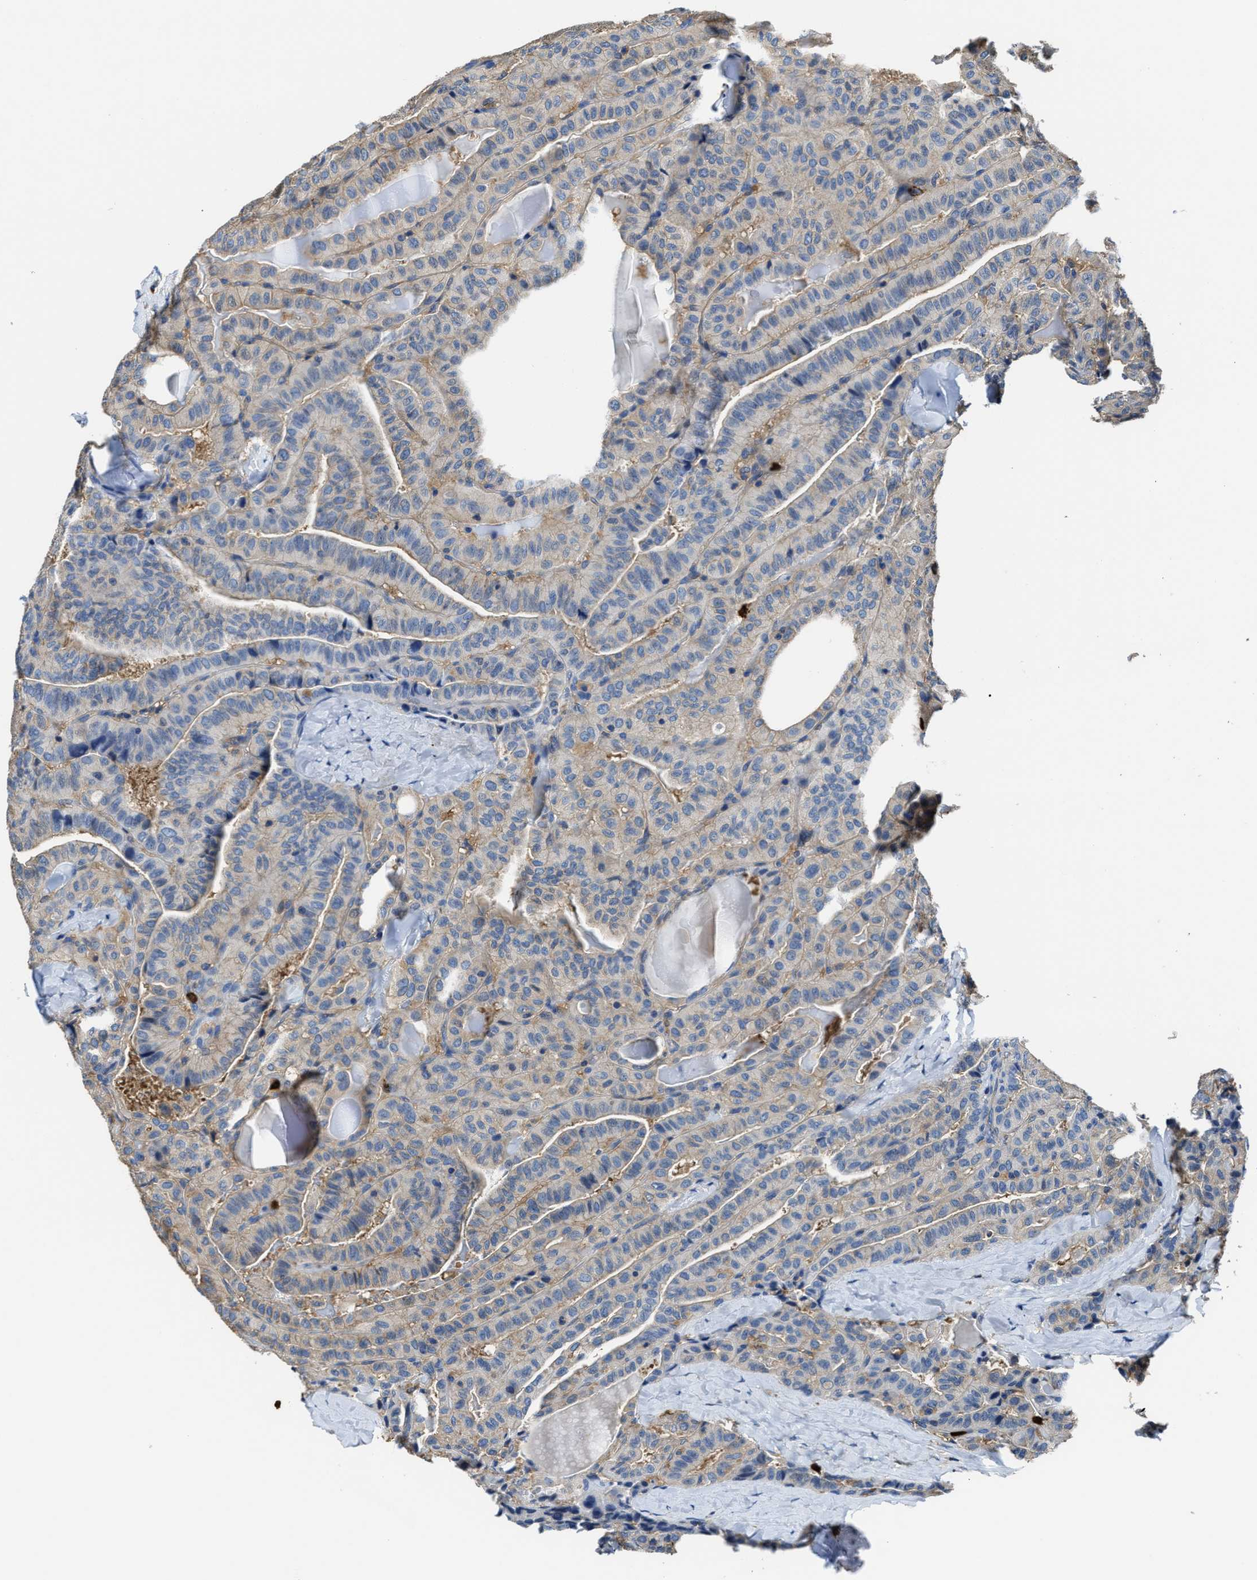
{"staining": {"intensity": "weak", "quantity": "<25%", "location": "cytoplasmic/membranous"}, "tissue": "thyroid cancer", "cell_type": "Tumor cells", "image_type": "cancer", "snomed": [{"axis": "morphology", "description": "Papillary adenocarcinoma, NOS"}, {"axis": "topography", "description": "Thyroid gland"}], "caption": "Immunohistochemistry (IHC) micrograph of neoplastic tissue: thyroid cancer (papillary adenocarcinoma) stained with DAB shows no significant protein expression in tumor cells.", "gene": "TRAF6", "patient": {"sex": "male", "age": 77}}